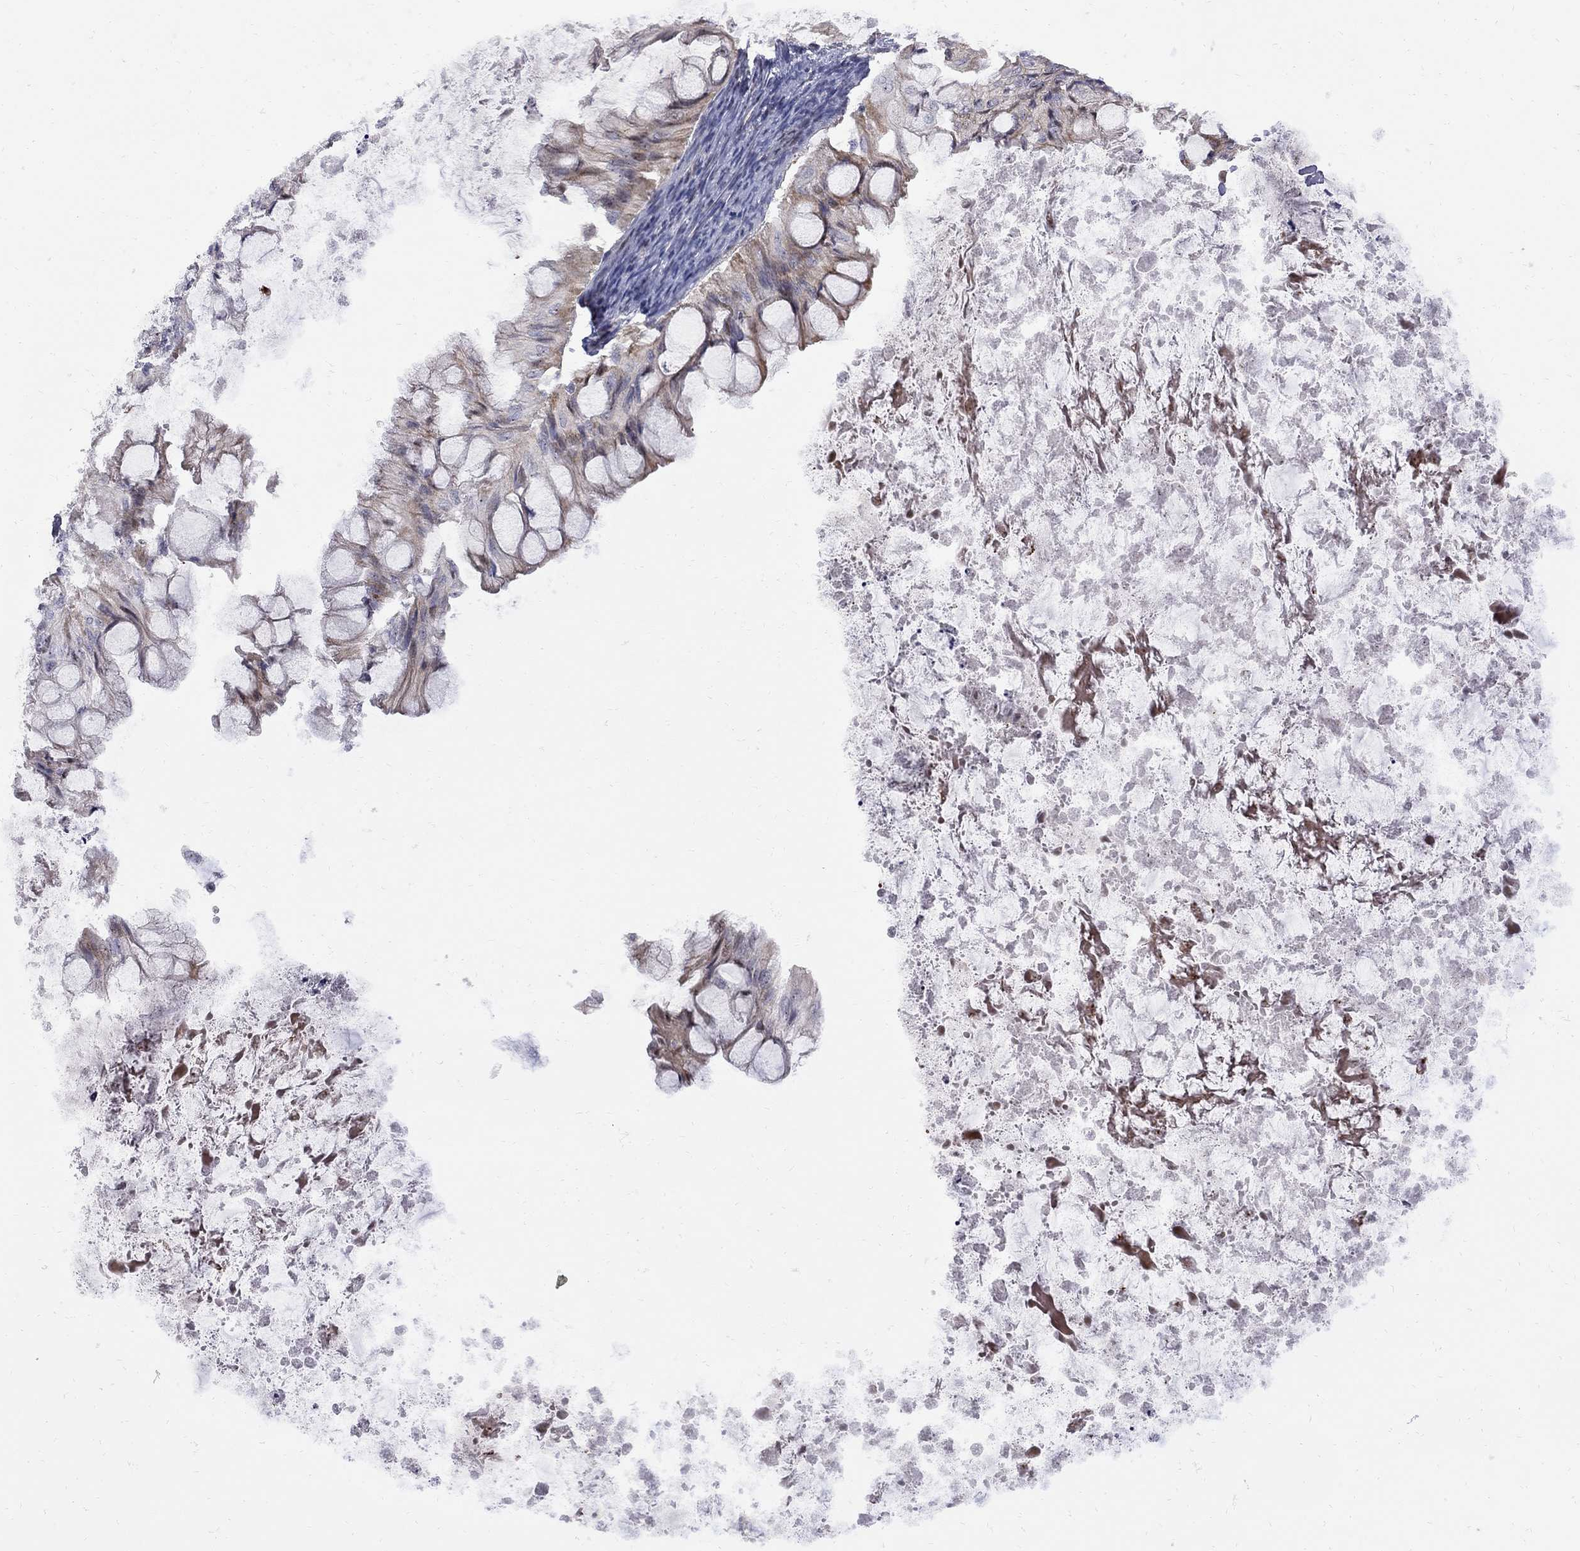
{"staining": {"intensity": "weak", "quantity": ">75%", "location": "cytoplasmic/membranous"}, "tissue": "ovarian cancer", "cell_type": "Tumor cells", "image_type": "cancer", "snomed": [{"axis": "morphology", "description": "Cystadenocarcinoma, mucinous, NOS"}, {"axis": "topography", "description": "Ovary"}], "caption": "About >75% of tumor cells in ovarian cancer (mucinous cystadenocarcinoma) exhibit weak cytoplasmic/membranous protein positivity as visualized by brown immunohistochemical staining.", "gene": "DHX33", "patient": {"sex": "female", "age": 57}}